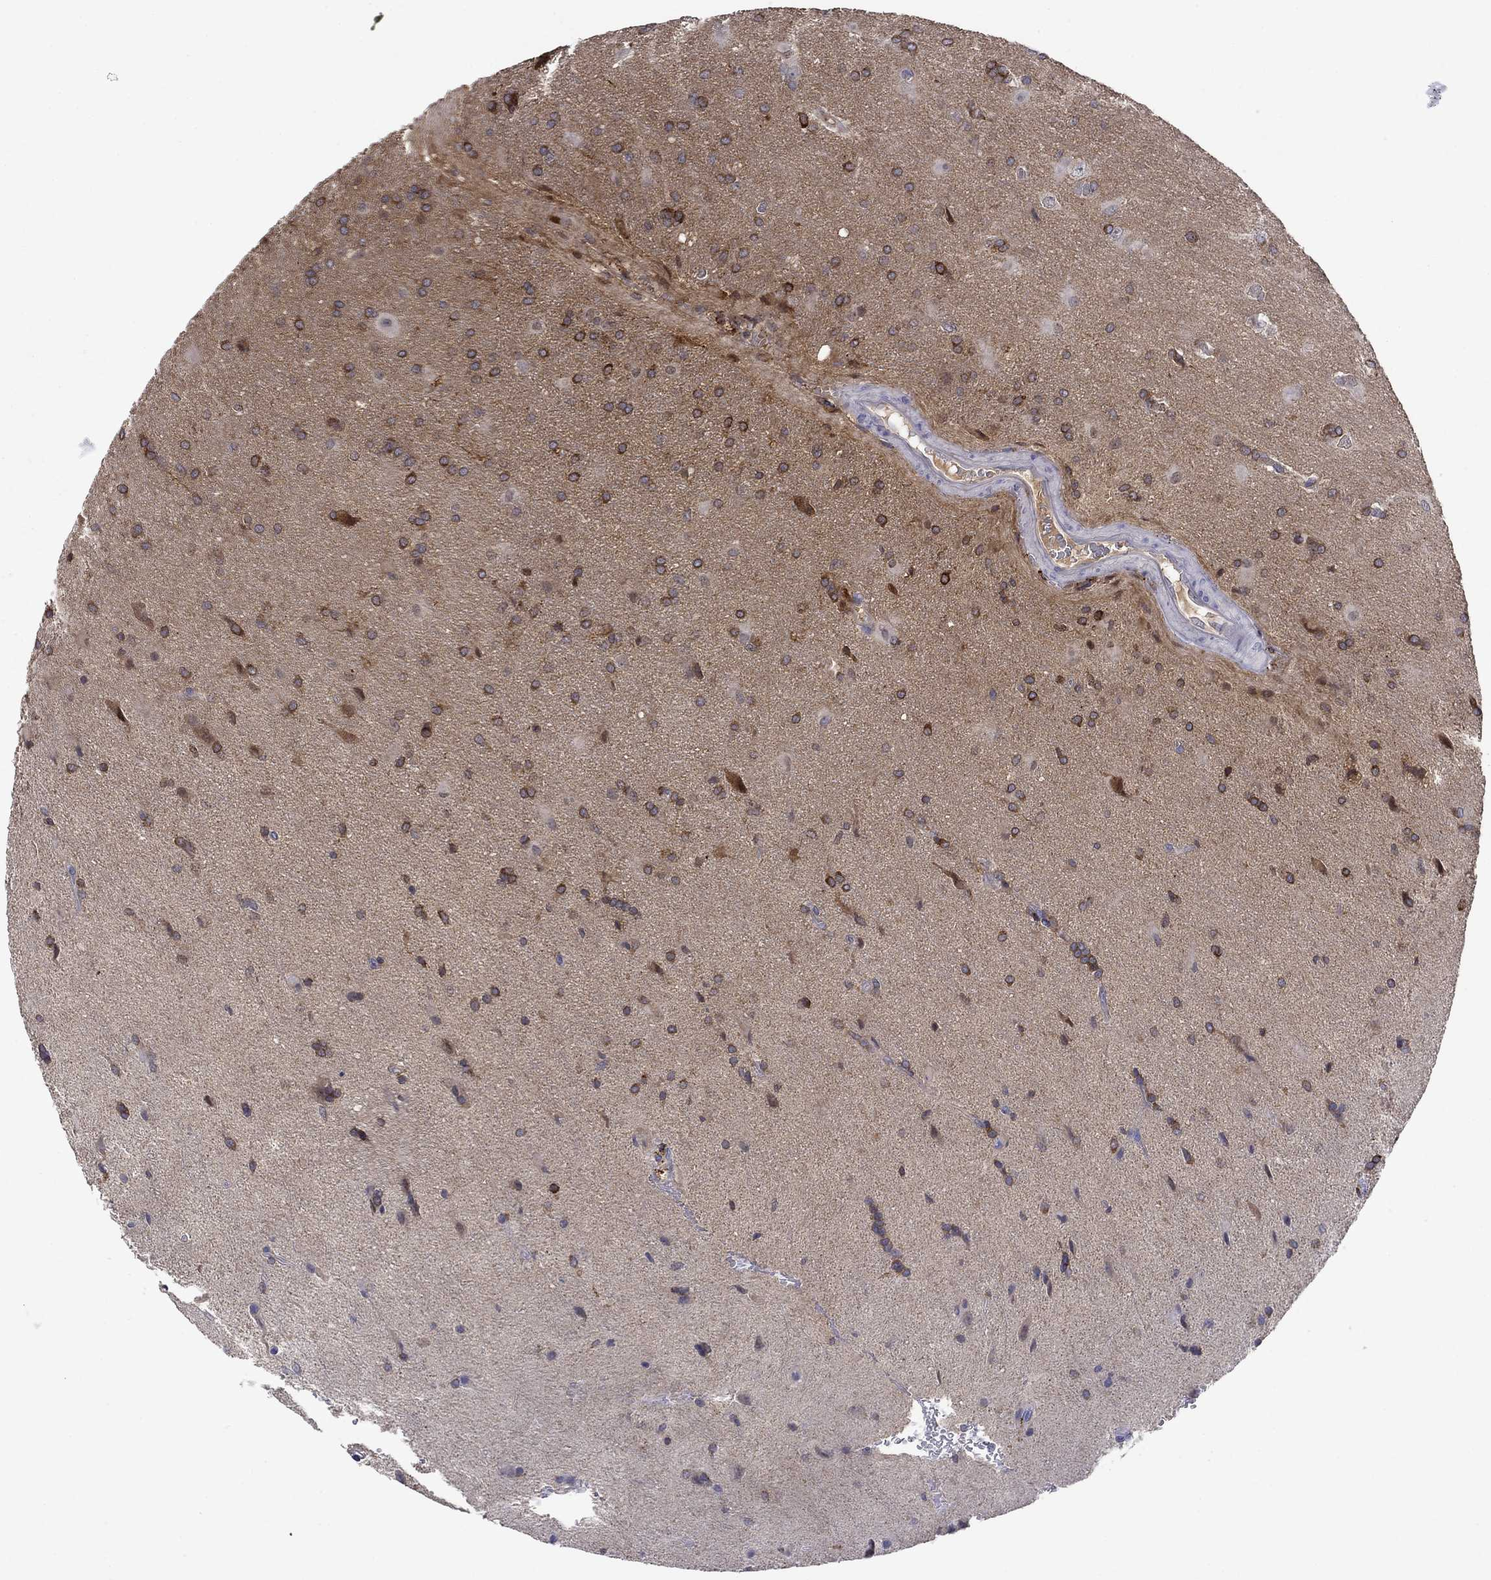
{"staining": {"intensity": "negative", "quantity": "none", "location": "none"}, "tissue": "glioma", "cell_type": "Tumor cells", "image_type": "cancer", "snomed": [{"axis": "morphology", "description": "Glioma, malignant, Low grade"}, {"axis": "topography", "description": "Brain"}], "caption": "A high-resolution micrograph shows IHC staining of malignant glioma (low-grade), which displays no significant expression in tumor cells.", "gene": "CNDP1", "patient": {"sex": "male", "age": 58}}